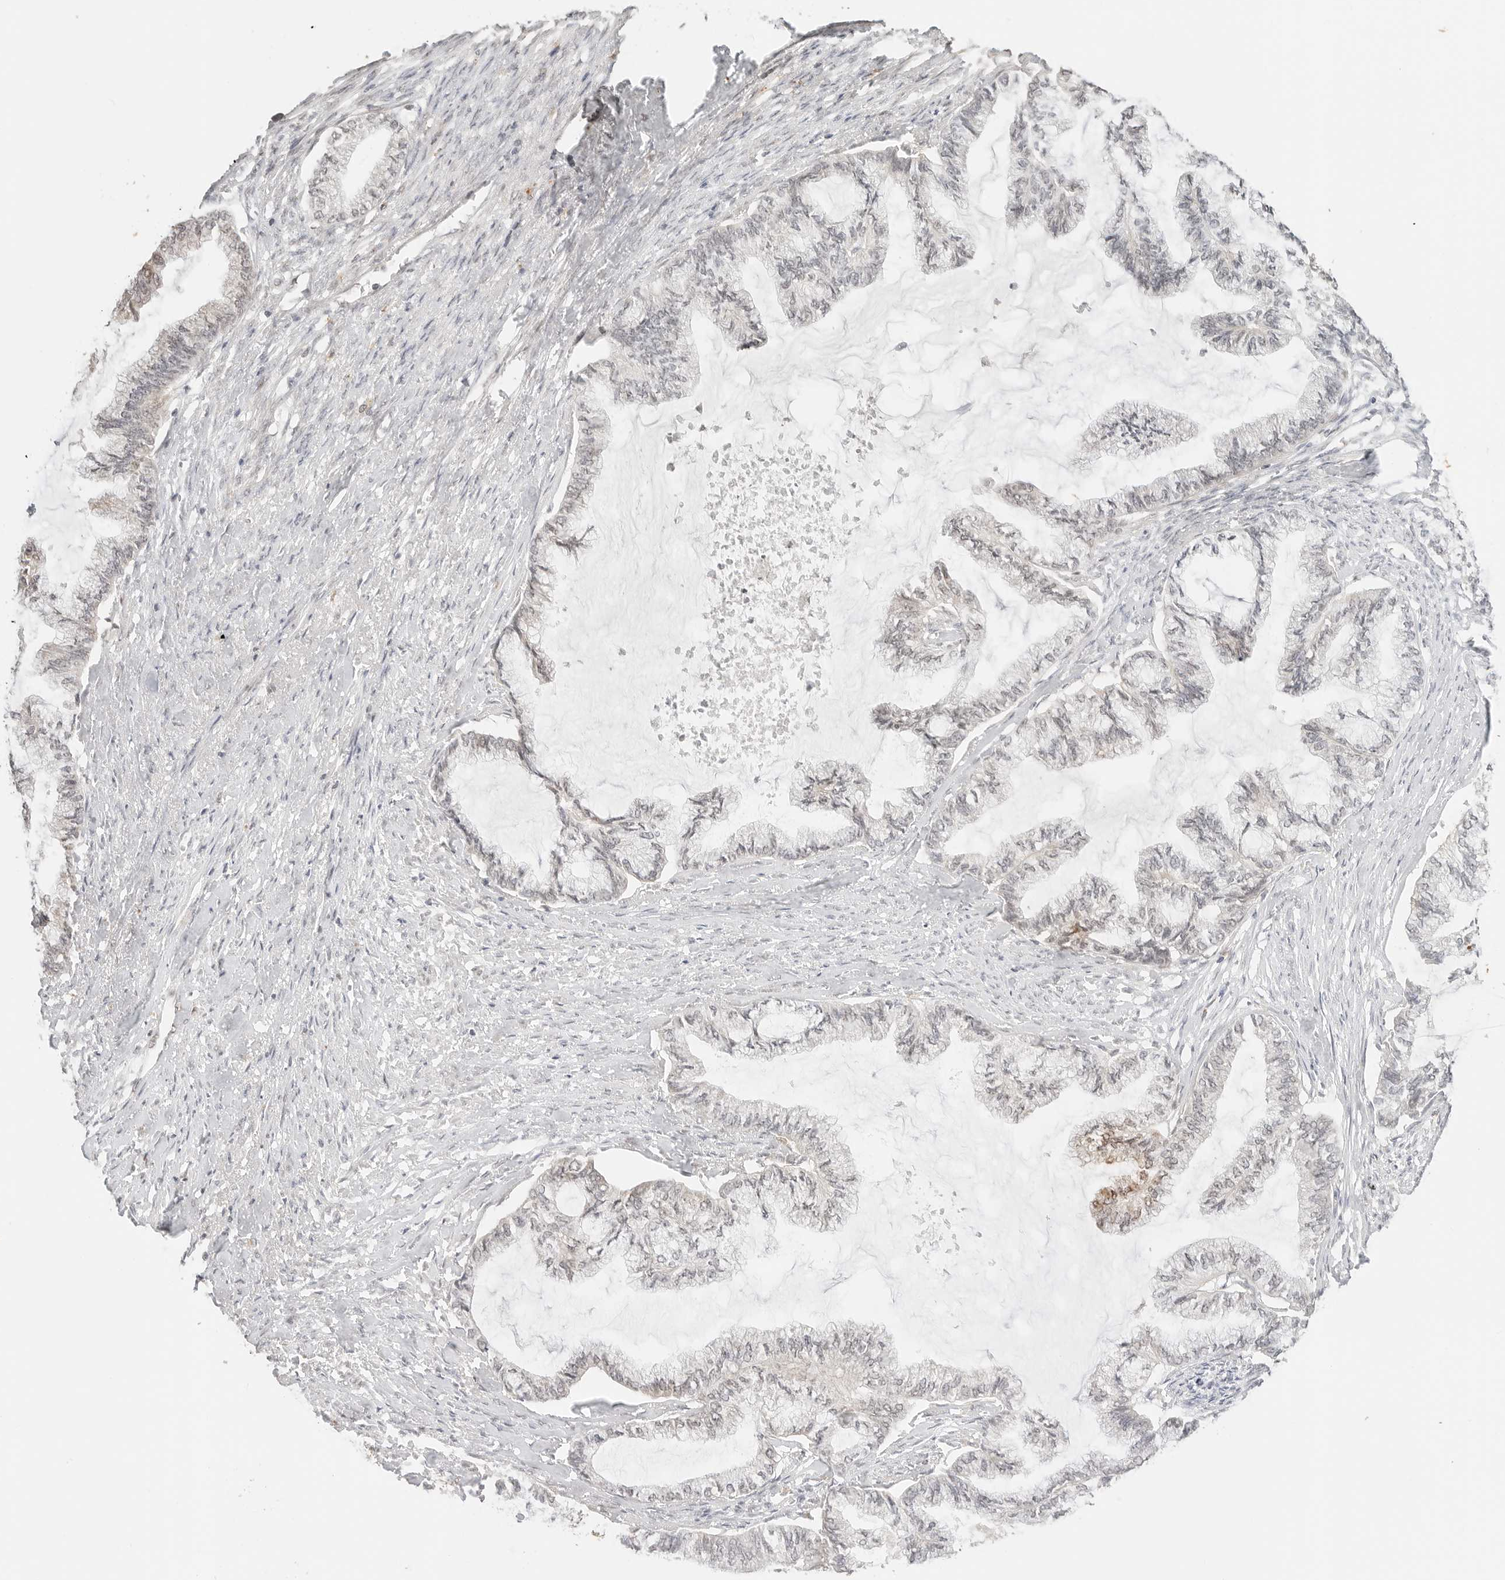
{"staining": {"intensity": "negative", "quantity": "none", "location": "none"}, "tissue": "endometrial cancer", "cell_type": "Tumor cells", "image_type": "cancer", "snomed": [{"axis": "morphology", "description": "Adenocarcinoma, NOS"}, {"axis": "topography", "description": "Endometrium"}], "caption": "Human endometrial adenocarcinoma stained for a protein using IHC reveals no expression in tumor cells.", "gene": "GPR34", "patient": {"sex": "female", "age": 86}}